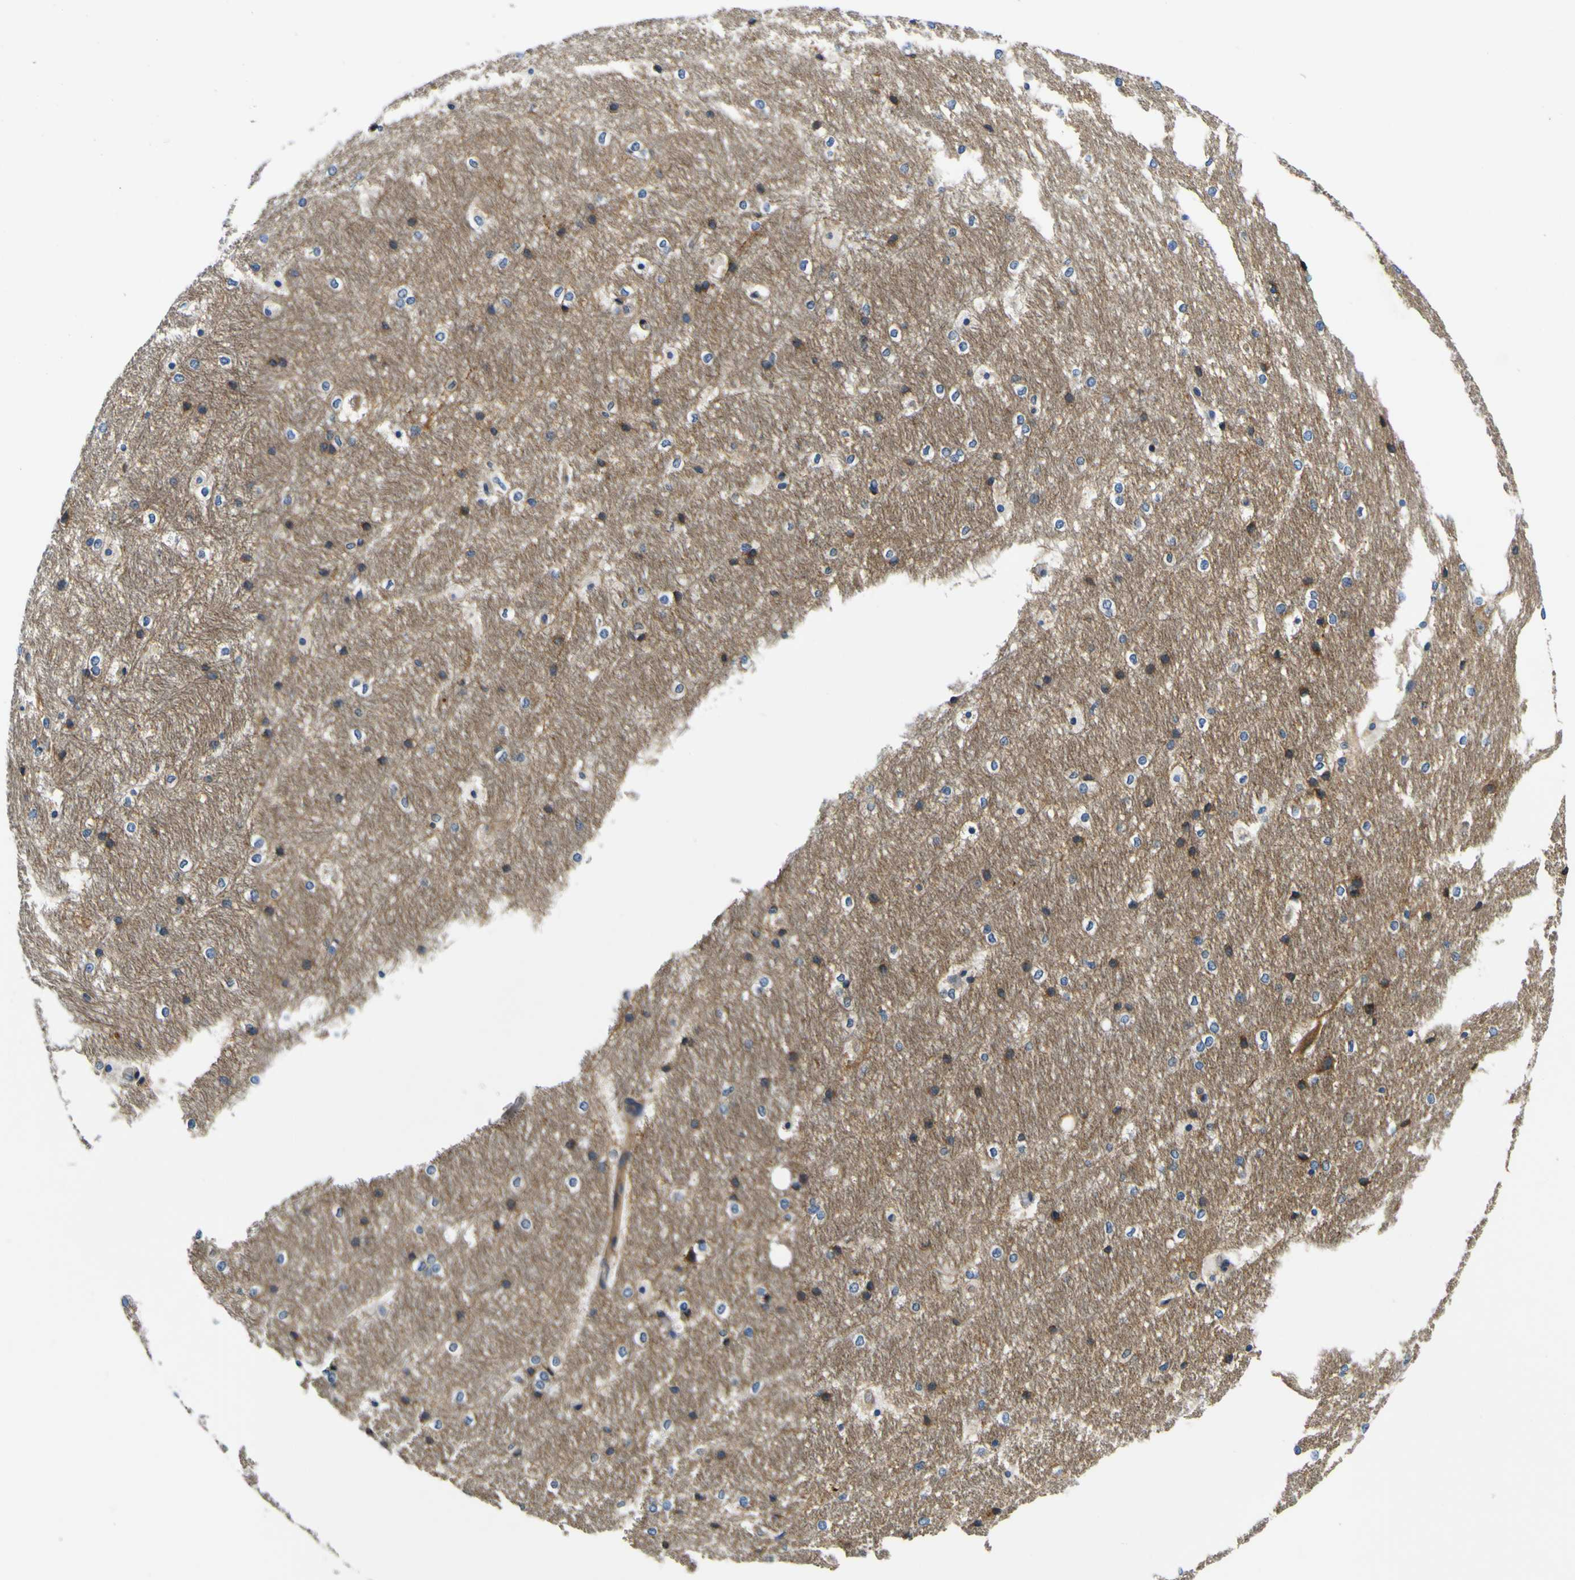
{"staining": {"intensity": "moderate", "quantity": "<25%", "location": "cytoplasmic/membranous"}, "tissue": "hippocampus", "cell_type": "Glial cells", "image_type": "normal", "snomed": [{"axis": "morphology", "description": "Normal tissue, NOS"}, {"axis": "topography", "description": "Hippocampus"}], "caption": "A low amount of moderate cytoplasmic/membranous staining is present in approximately <25% of glial cells in normal hippocampus.", "gene": "CLSTN1", "patient": {"sex": "female", "age": 19}}